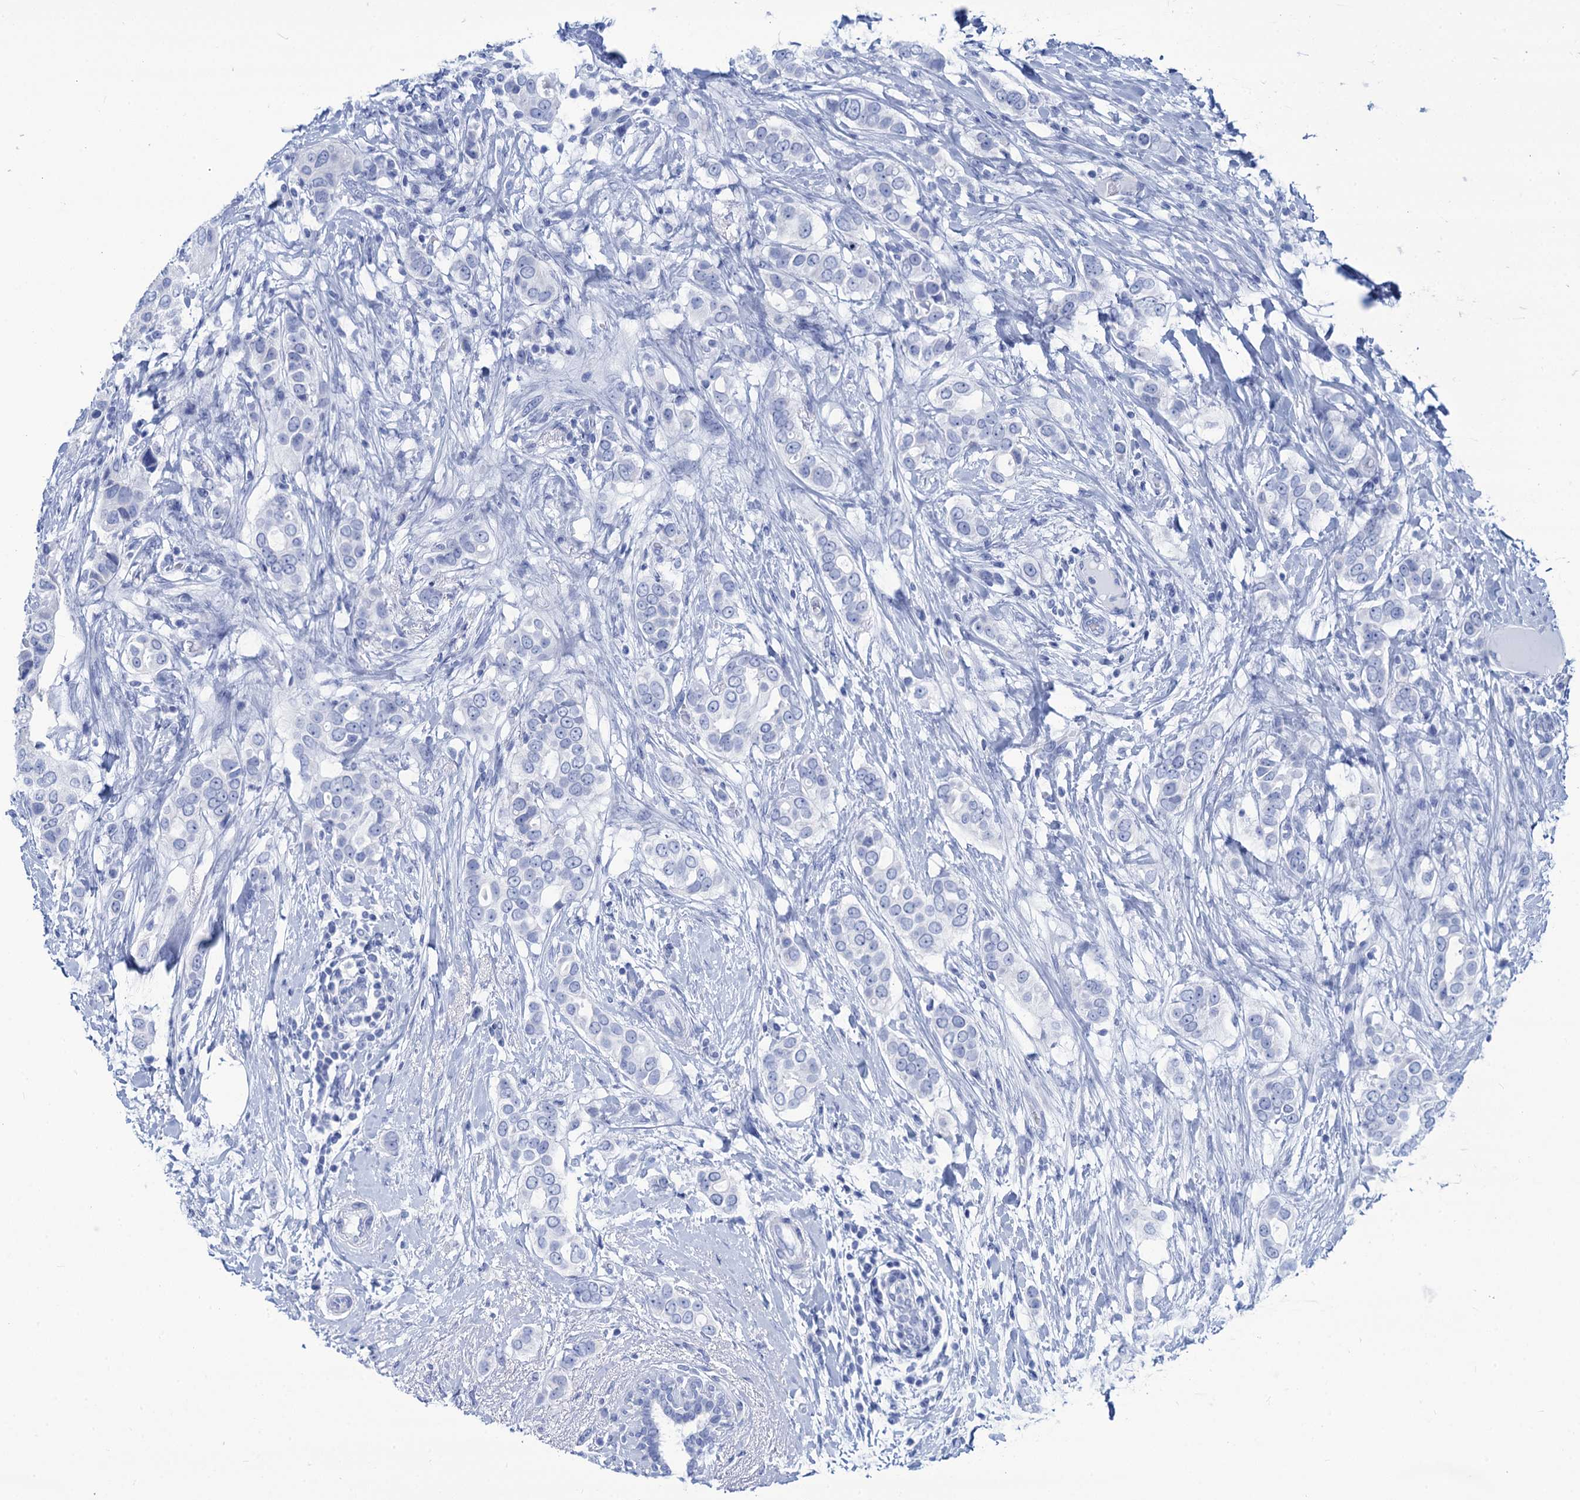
{"staining": {"intensity": "negative", "quantity": "none", "location": "none"}, "tissue": "breast cancer", "cell_type": "Tumor cells", "image_type": "cancer", "snomed": [{"axis": "morphology", "description": "Lobular carcinoma"}, {"axis": "topography", "description": "Breast"}], "caption": "Immunohistochemistry image of neoplastic tissue: breast cancer stained with DAB displays no significant protein positivity in tumor cells.", "gene": "CABYR", "patient": {"sex": "female", "age": 51}}